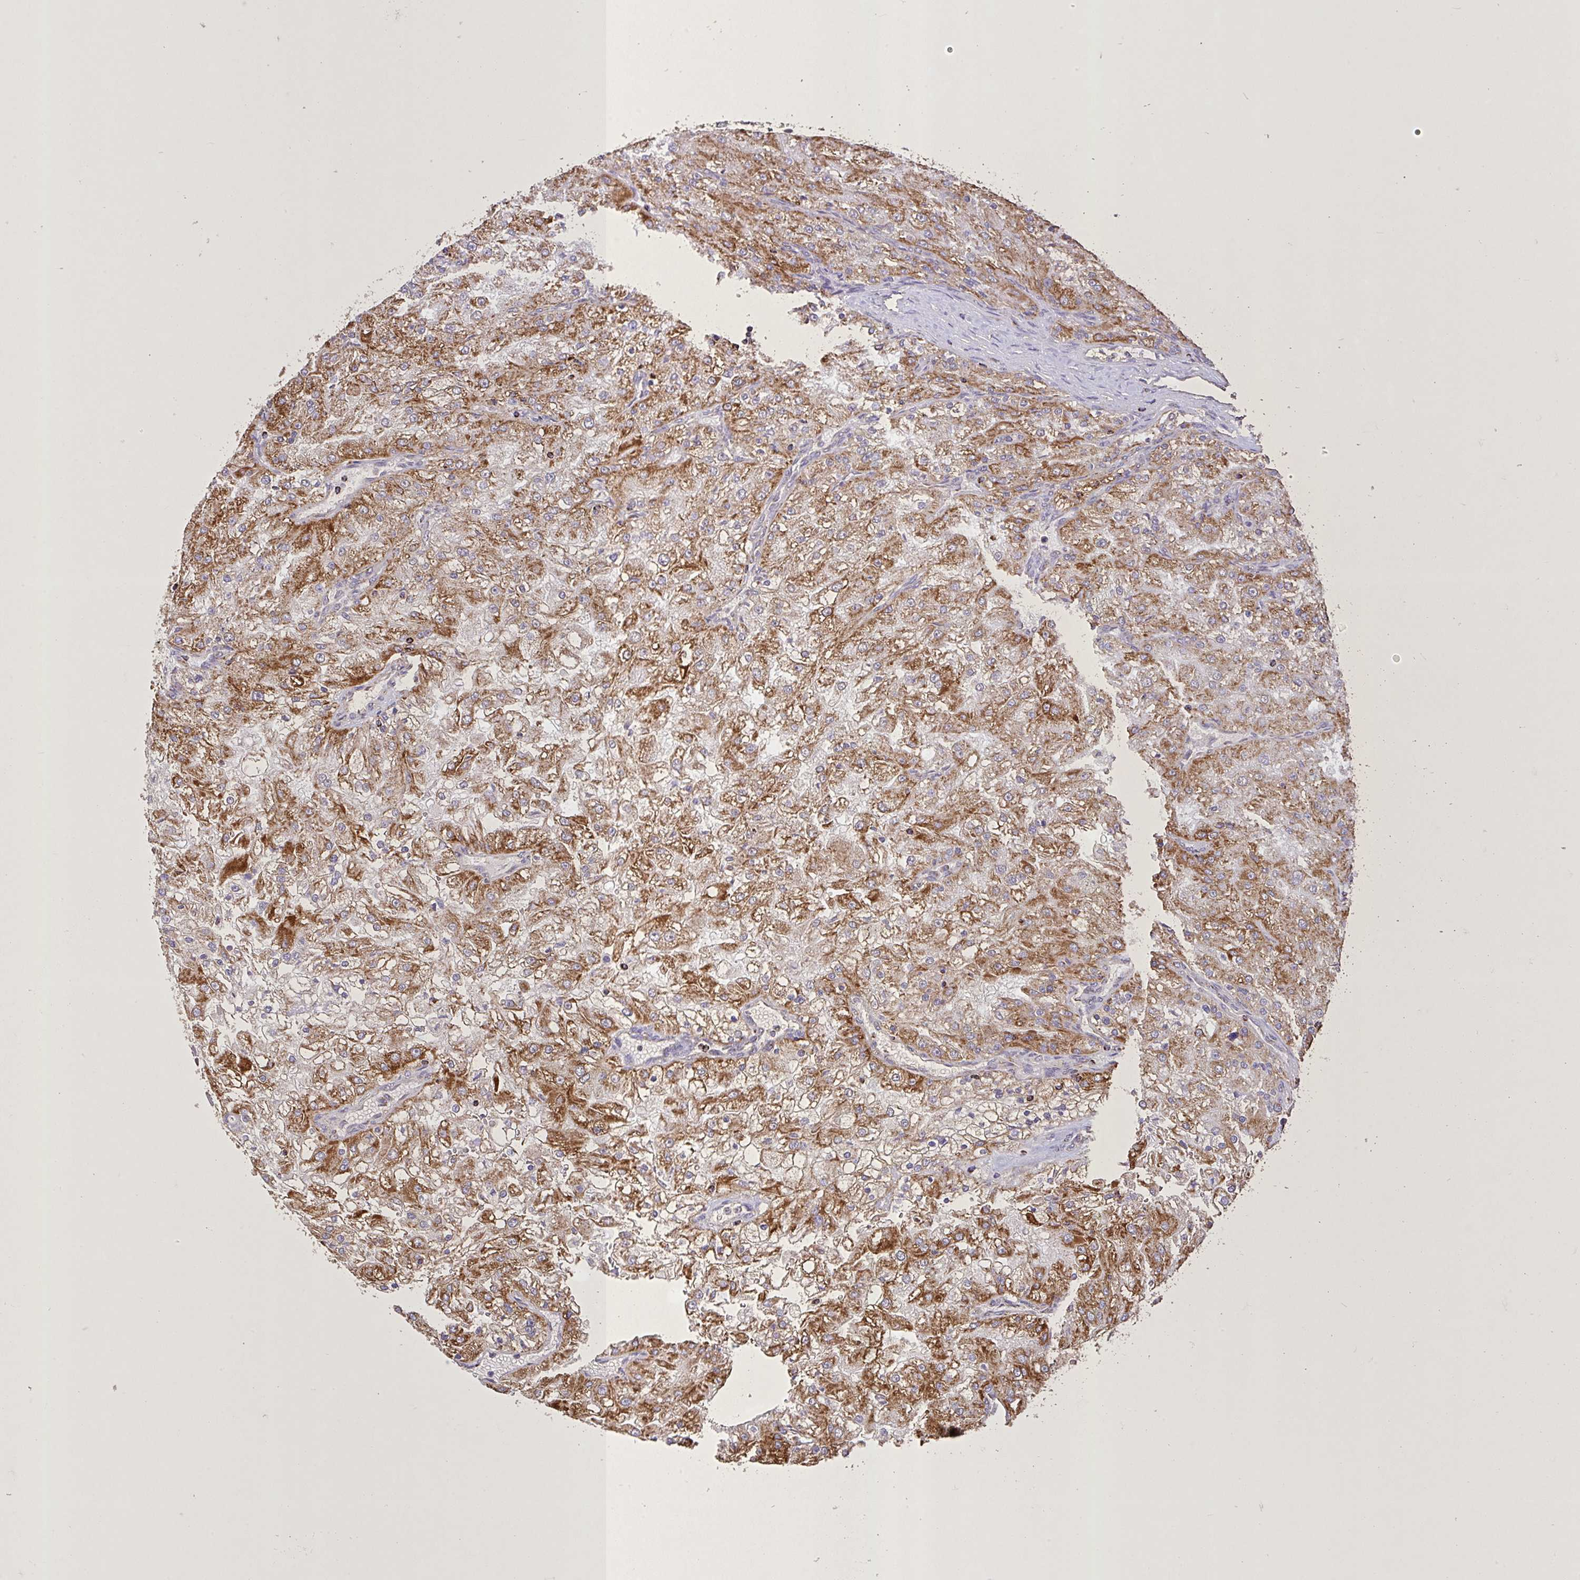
{"staining": {"intensity": "moderate", "quantity": ">75%", "location": "cytoplasmic/membranous"}, "tissue": "renal cancer", "cell_type": "Tumor cells", "image_type": "cancer", "snomed": [{"axis": "morphology", "description": "Adenocarcinoma, NOS"}, {"axis": "topography", "description": "Kidney"}], "caption": "Renal cancer (adenocarcinoma) was stained to show a protein in brown. There is medium levels of moderate cytoplasmic/membranous positivity in about >75% of tumor cells.", "gene": "AGK", "patient": {"sex": "female", "age": 74}}